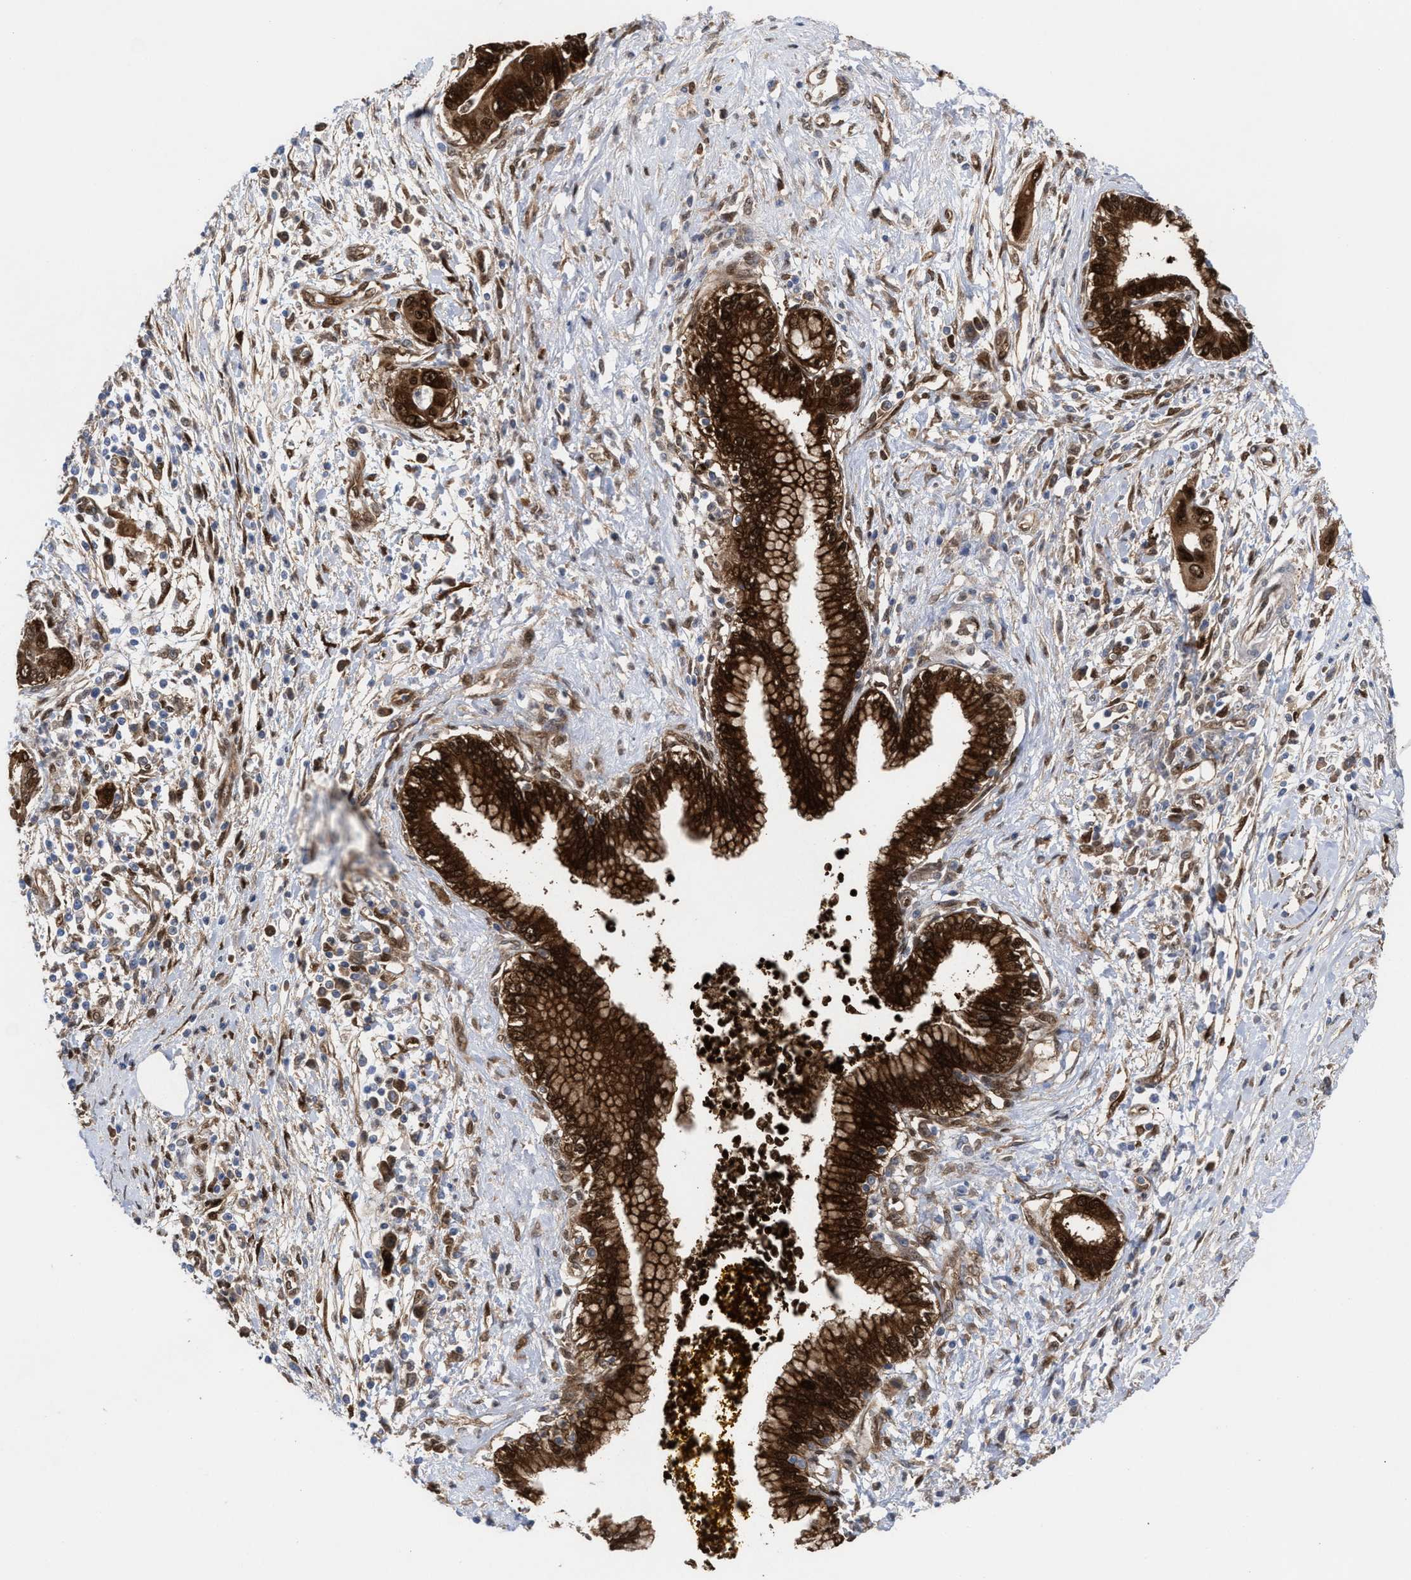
{"staining": {"intensity": "strong", "quantity": ">75%", "location": "cytoplasmic/membranous,nuclear"}, "tissue": "pancreatic cancer", "cell_type": "Tumor cells", "image_type": "cancer", "snomed": [{"axis": "morphology", "description": "Adenocarcinoma, NOS"}, {"axis": "topography", "description": "Pancreas"}], "caption": "Pancreatic cancer (adenocarcinoma) stained with DAB (3,3'-diaminobenzidine) IHC demonstrates high levels of strong cytoplasmic/membranous and nuclear expression in approximately >75% of tumor cells. The protein is shown in brown color, while the nuclei are stained blue.", "gene": "TP53I3", "patient": {"sex": "male", "age": 58}}